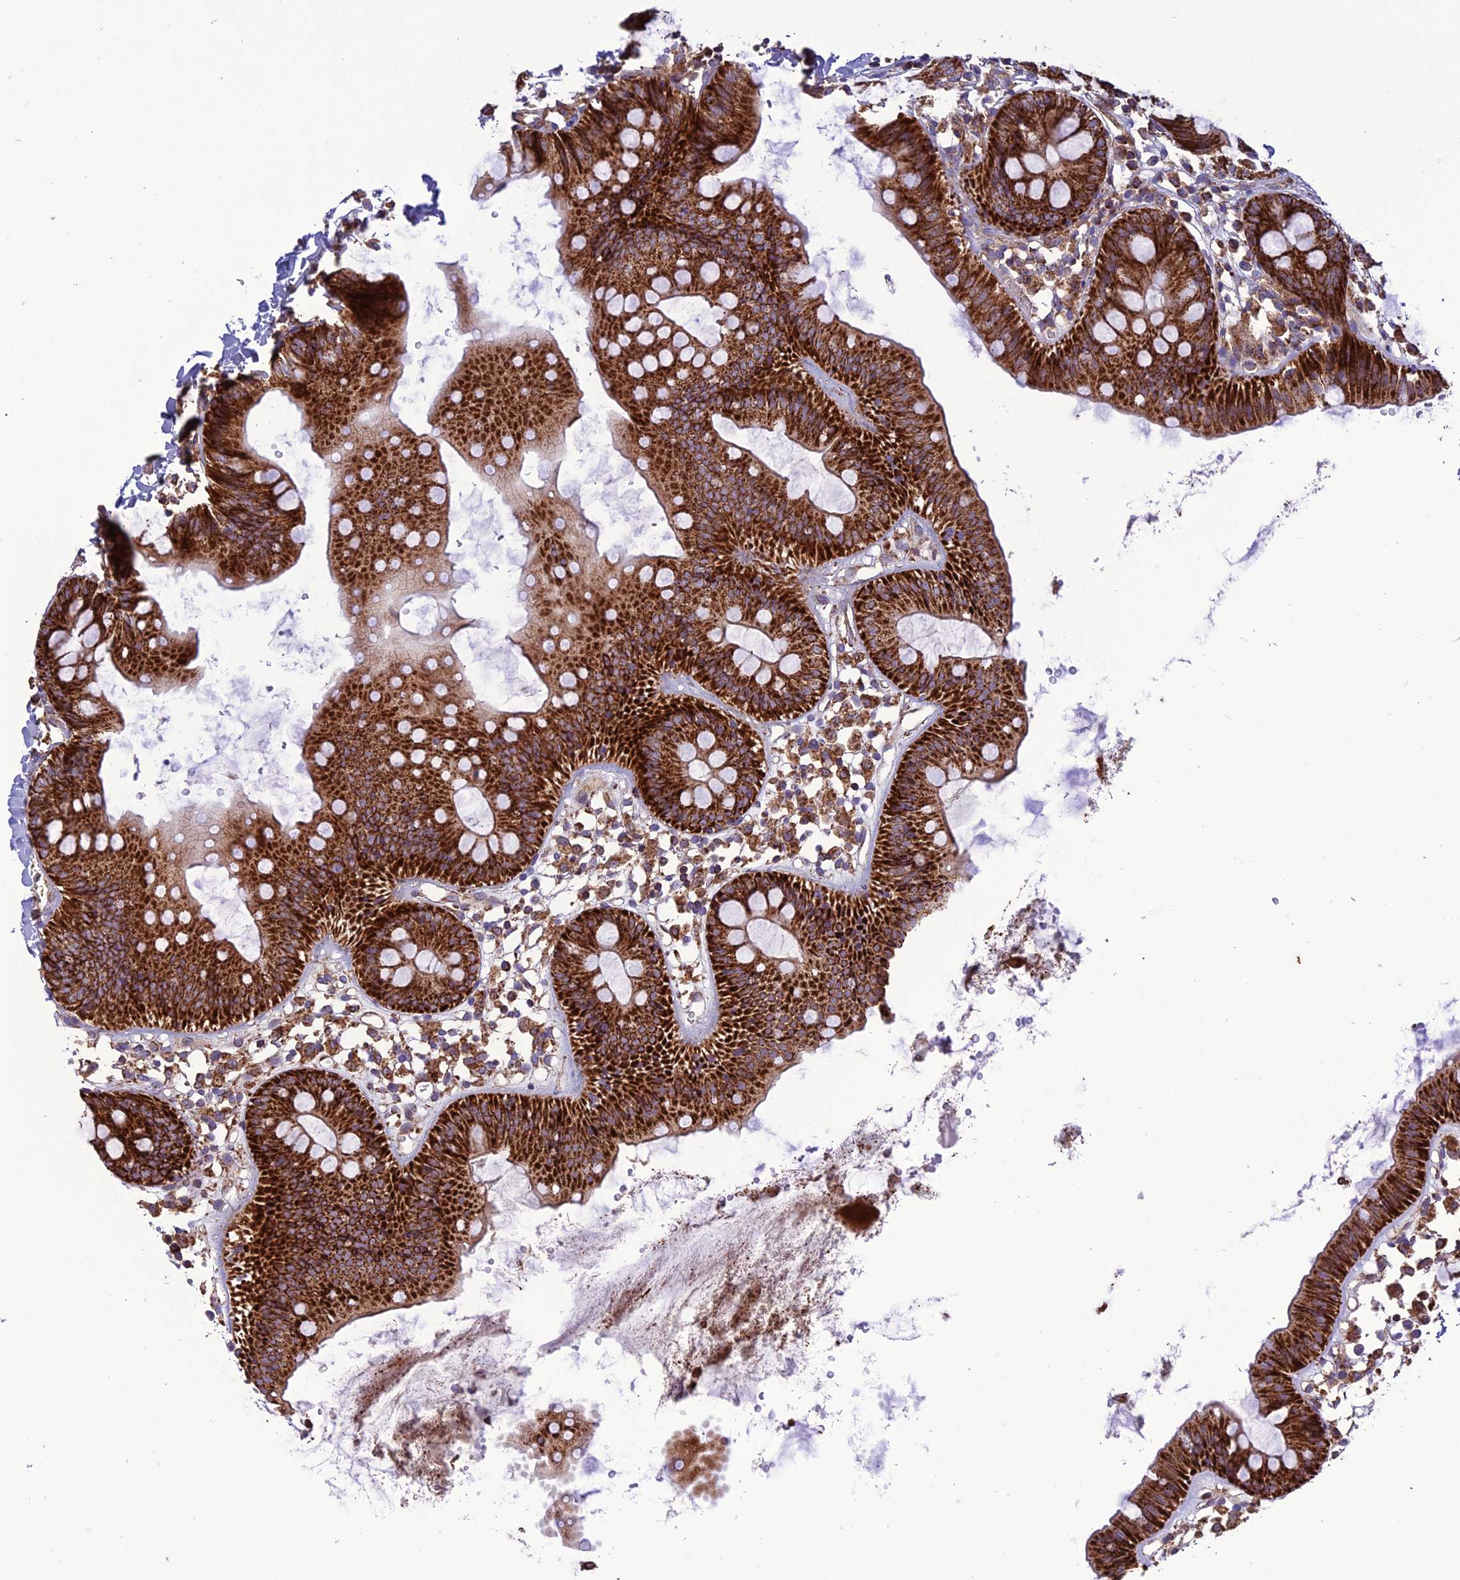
{"staining": {"intensity": "strong", "quantity": "25%-75%", "location": "cytoplasmic/membranous"}, "tissue": "colon", "cell_type": "Endothelial cells", "image_type": "normal", "snomed": [{"axis": "morphology", "description": "Normal tissue, NOS"}, {"axis": "topography", "description": "Colon"}], "caption": "Immunohistochemistry (IHC) histopathology image of normal colon: colon stained using immunohistochemistry (IHC) displays high levels of strong protein expression localized specifically in the cytoplasmic/membranous of endothelial cells, appearing as a cytoplasmic/membranous brown color.", "gene": "MRPS9", "patient": {"sex": "male", "age": 56}}